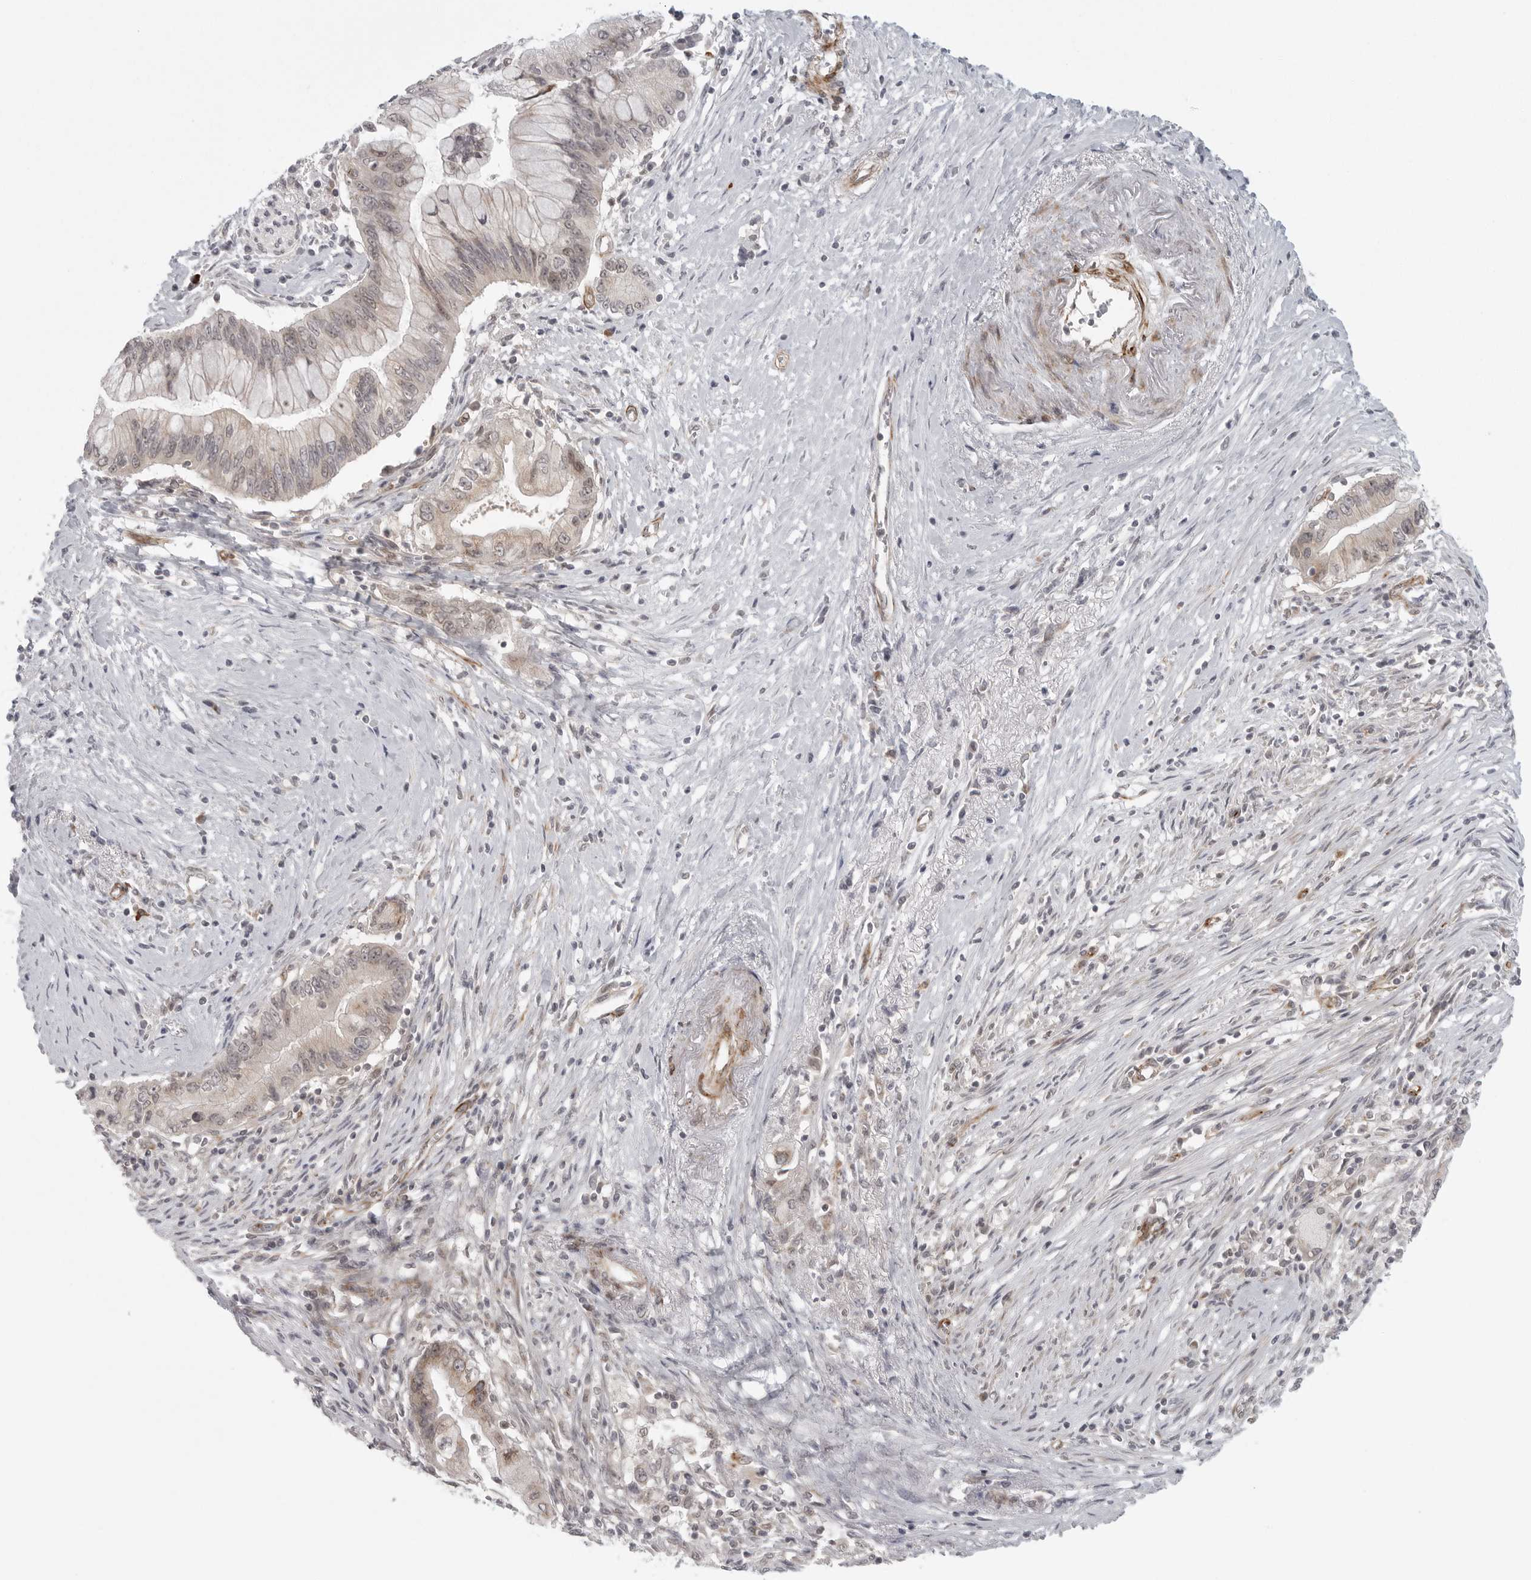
{"staining": {"intensity": "weak", "quantity": "25%-75%", "location": "cytoplasmic/membranous"}, "tissue": "pancreatic cancer", "cell_type": "Tumor cells", "image_type": "cancer", "snomed": [{"axis": "morphology", "description": "Adenocarcinoma, NOS"}, {"axis": "topography", "description": "Pancreas"}], "caption": "The micrograph demonstrates a brown stain indicating the presence of a protein in the cytoplasmic/membranous of tumor cells in adenocarcinoma (pancreatic). (Brightfield microscopy of DAB IHC at high magnification).", "gene": "TUT4", "patient": {"sex": "male", "age": 78}}